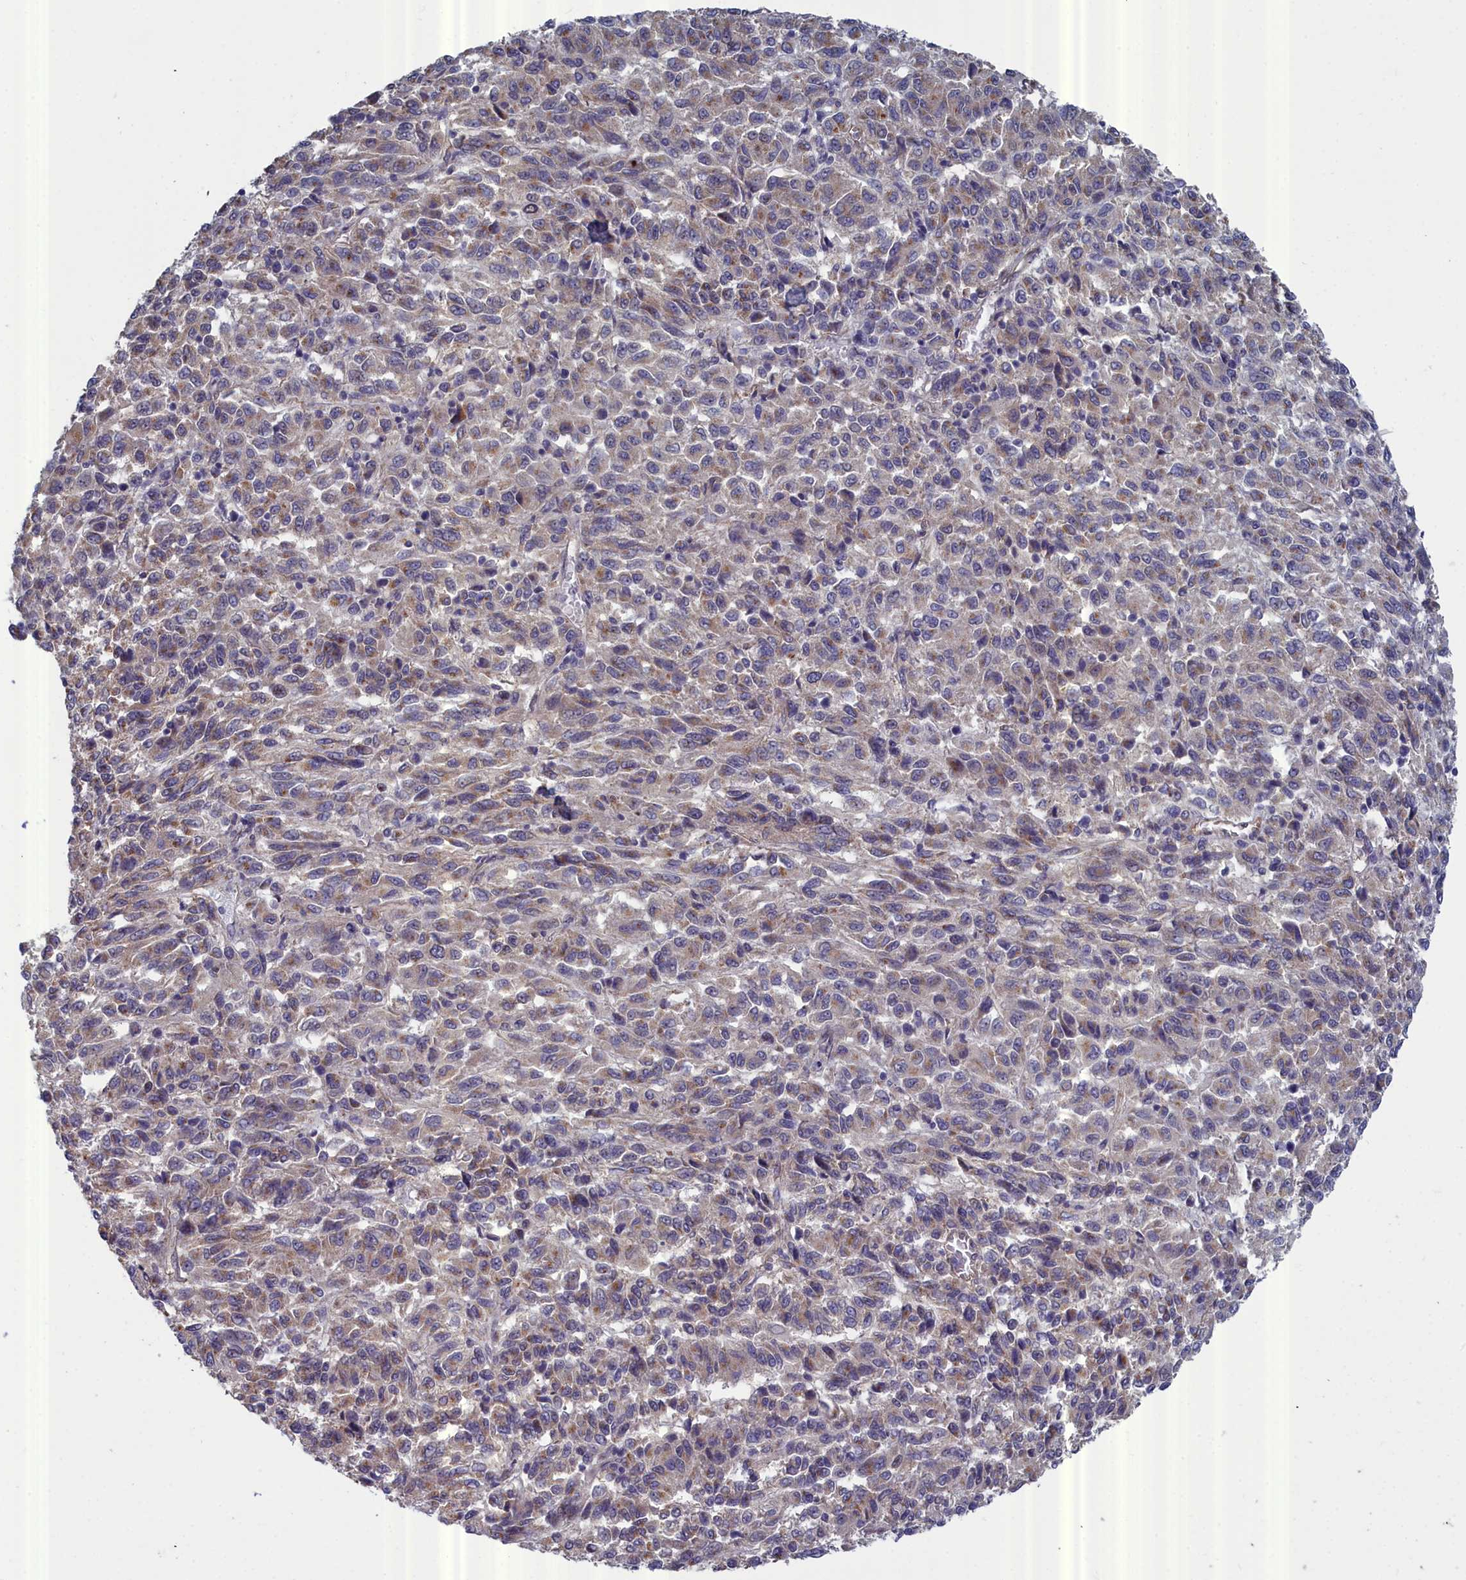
{"staining": {"intensity": "weak", "quantity": "<25%", "location": "cytoplasmic/membranous"}, "tissue": "melanoma", "cell_type": "Tumor cells", "image_type": "cancer", "snomed": [{"axis": "morphology", "description": "Malignant melanoma, Metastatic site"}, {"axis": "topography", "description": "Lung"}], "caption": "Immunohistochemistry histopathology image of neoplastic tissue: melanoma stained with DAB reveals no significant protein positivity in tumor cells.", "gene": "RDX", "patient": {"sex": "male", "age": 64}}